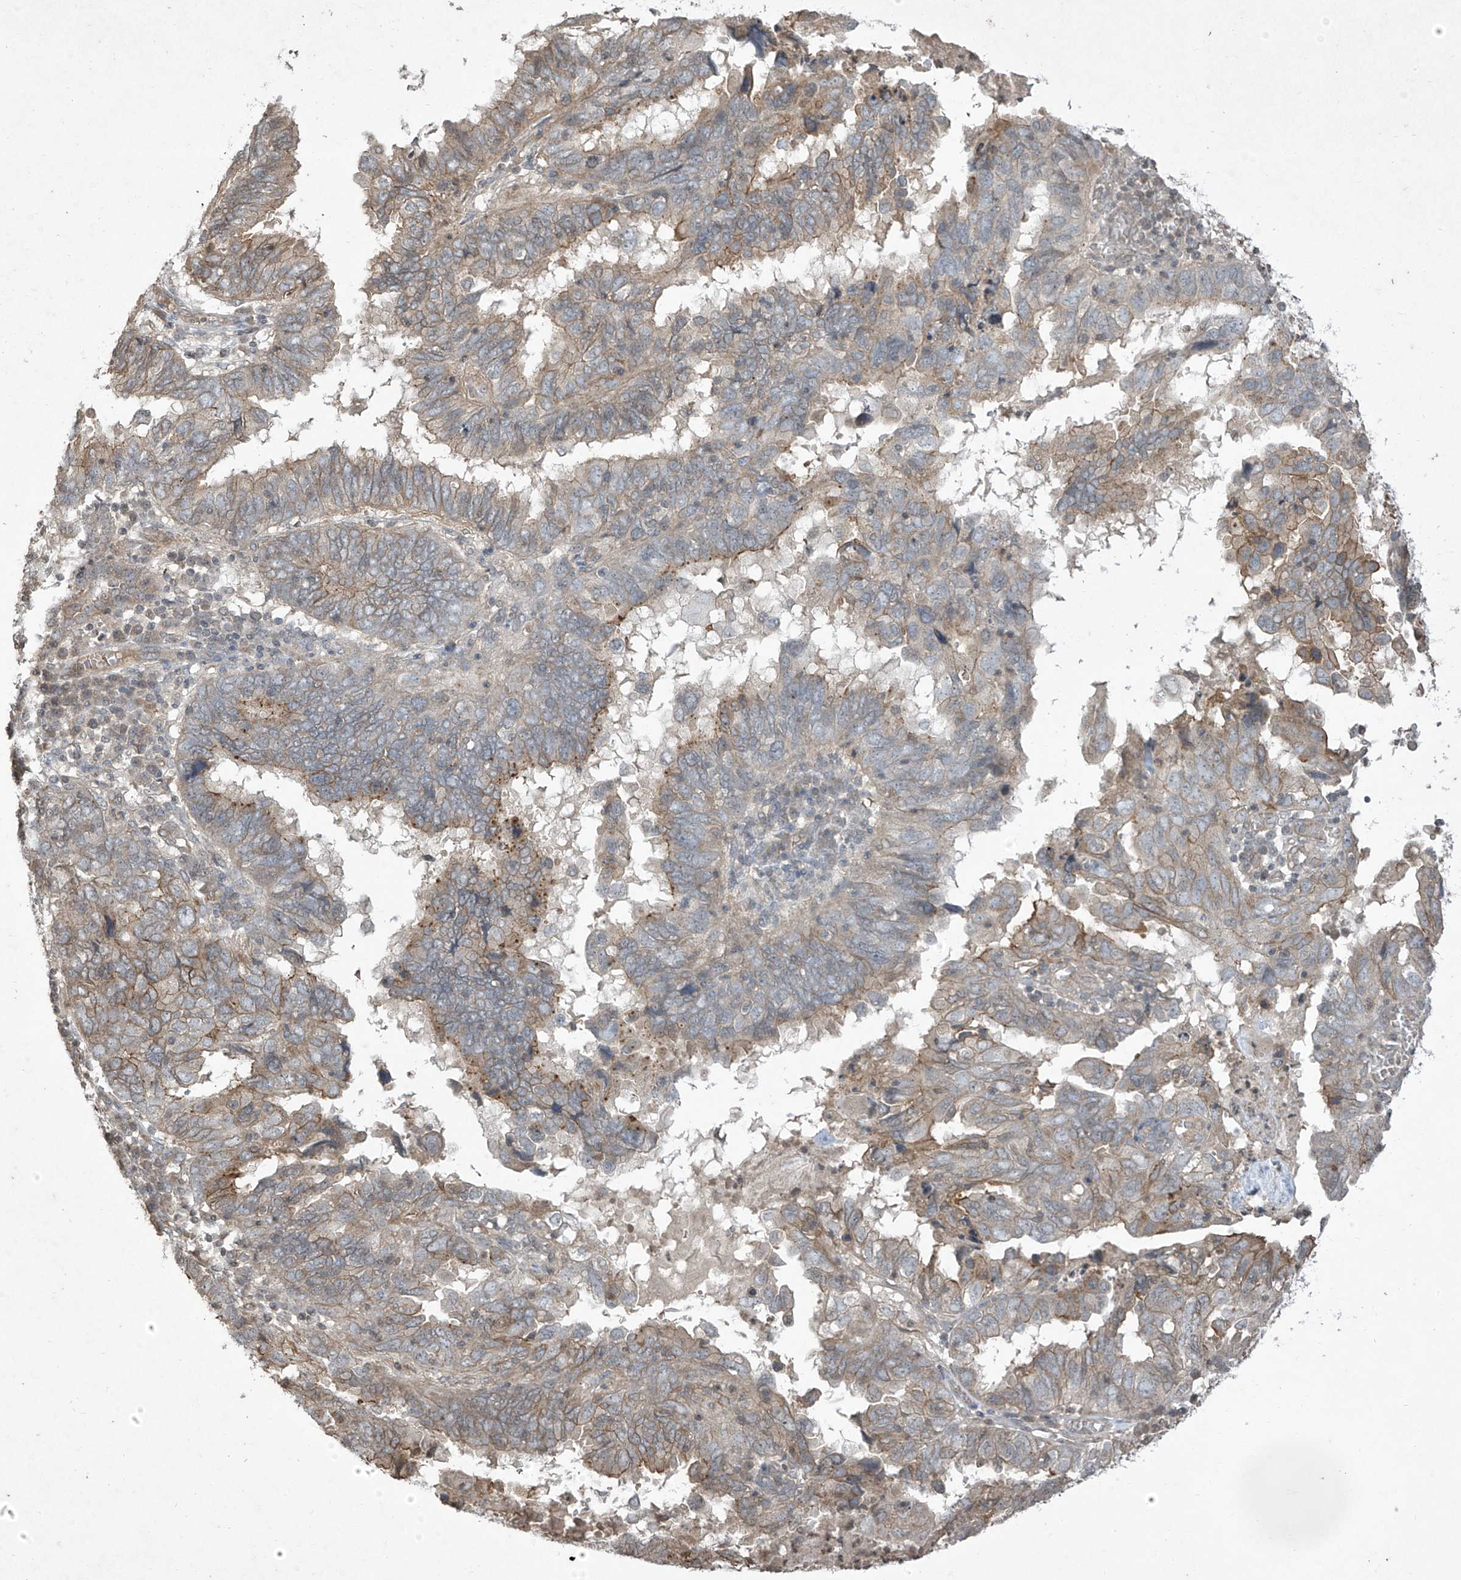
{"staining": {"intensity": "weak", "quantity": ">75%", "location": "cytoplasmic/membranous"}, "tissue": "endometrial cancer", "cell_type": "Tumor cells", "image_type": "cancer", "snomed": [{"axis": "morphology", "description": "Adenocarcinoma, NOS"}, {"axis": "topography", "description": "Uterus"}], "caption": "Tumor cells exhibit low levels of weak cytoplasmic/membranous expression in about >75% of cells in endometrial adenocarcinoma.", "gene": "MATN2", "patient": {"sex": "female", "age": 77}}